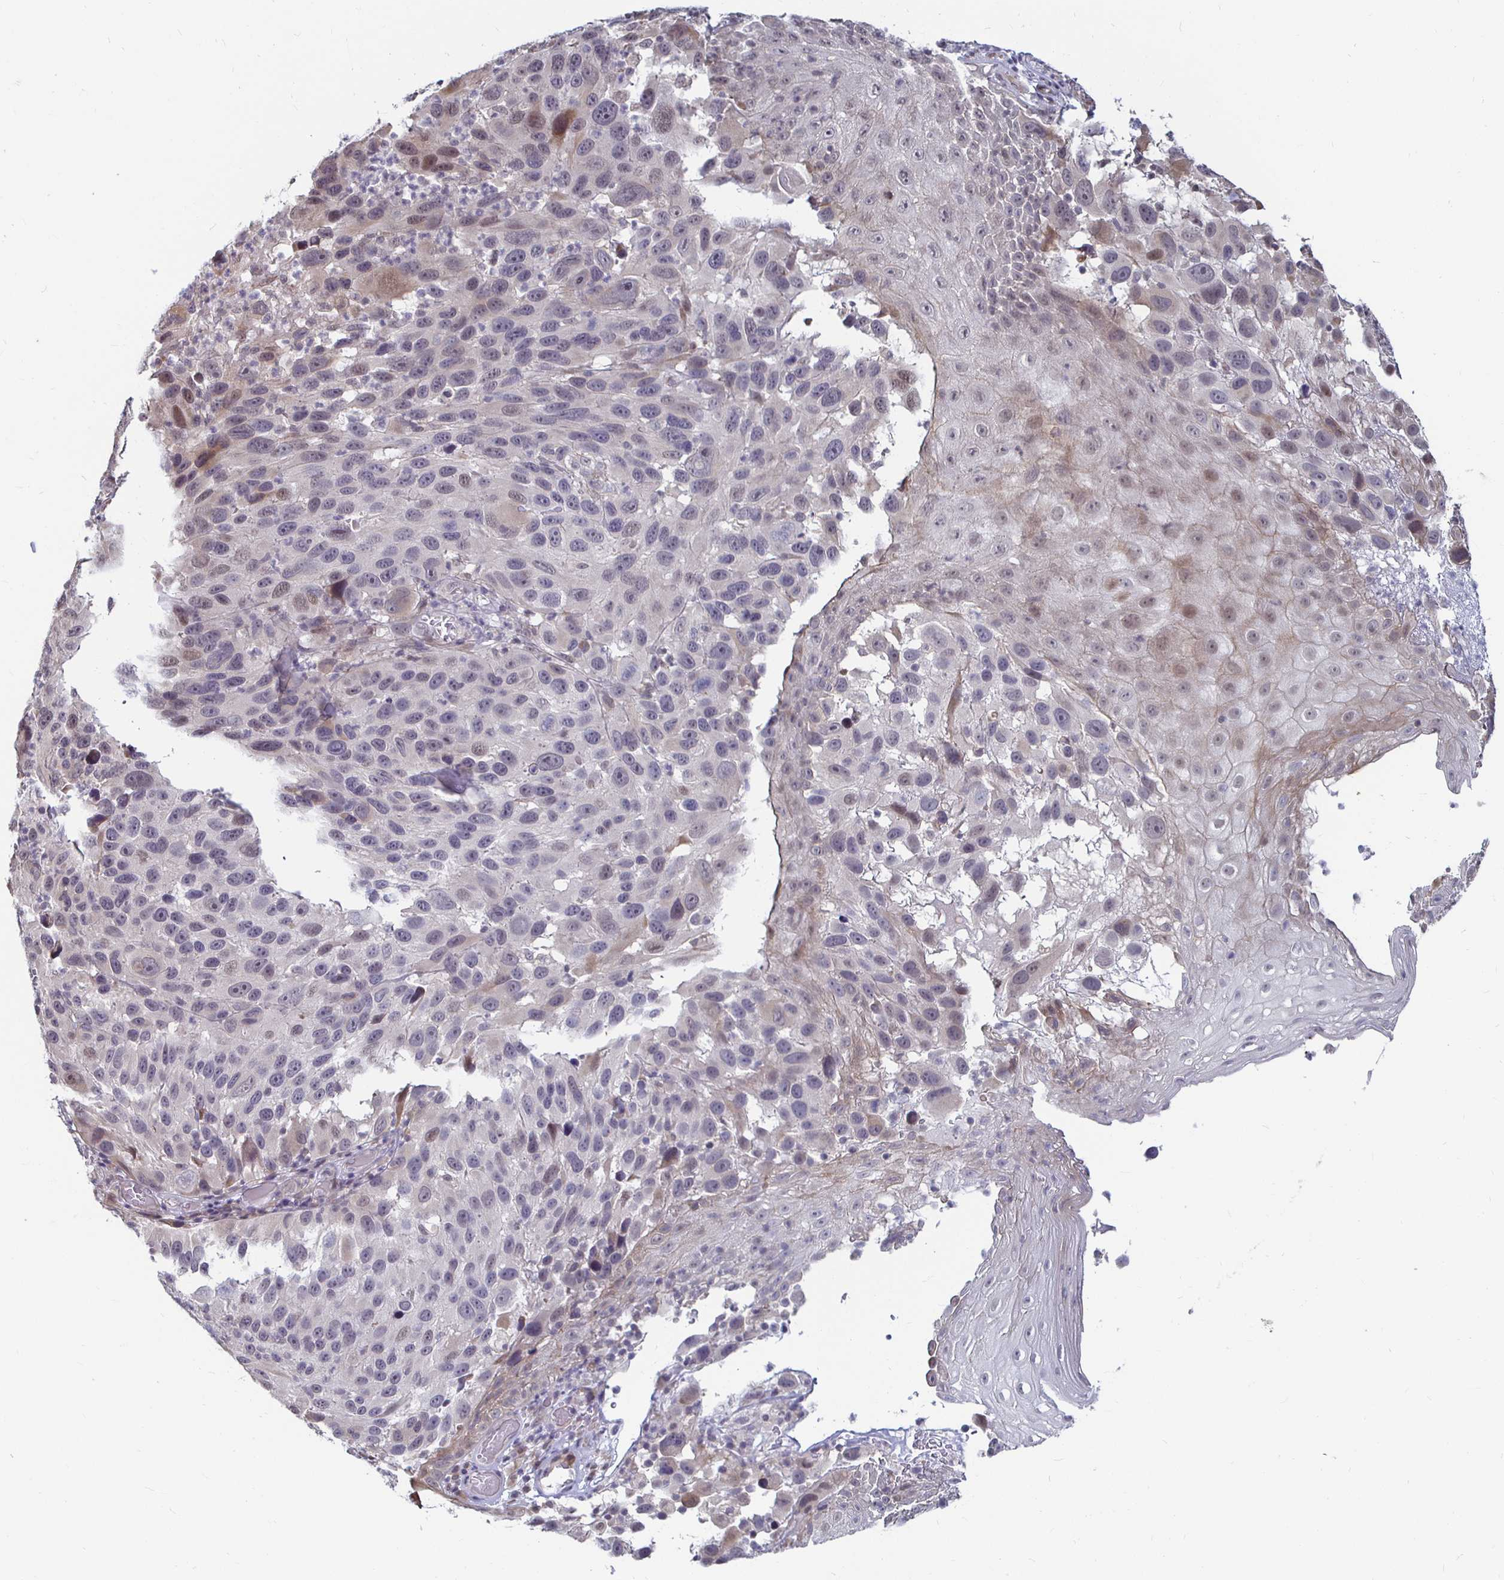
{"staining": {"intensity": "weak", "quantity": "<25%", "location": "nuclear"}, "tissue": "melanoma", "cell_type": "Tumor cells", "image_type": "cancer", "snomed": [{"axis": "morphology", "description": "Malignant melanoma, NOS"}, {"axis": "topography", "description": "Skin"}], "caption": "Image shows no protein expression in tumor cells of melanoma tissue. (Brightfield microscopy of DAB IHC at high magnification).", "gene": "CAPN11", "patient": {"sex": "male", "age": 53}}